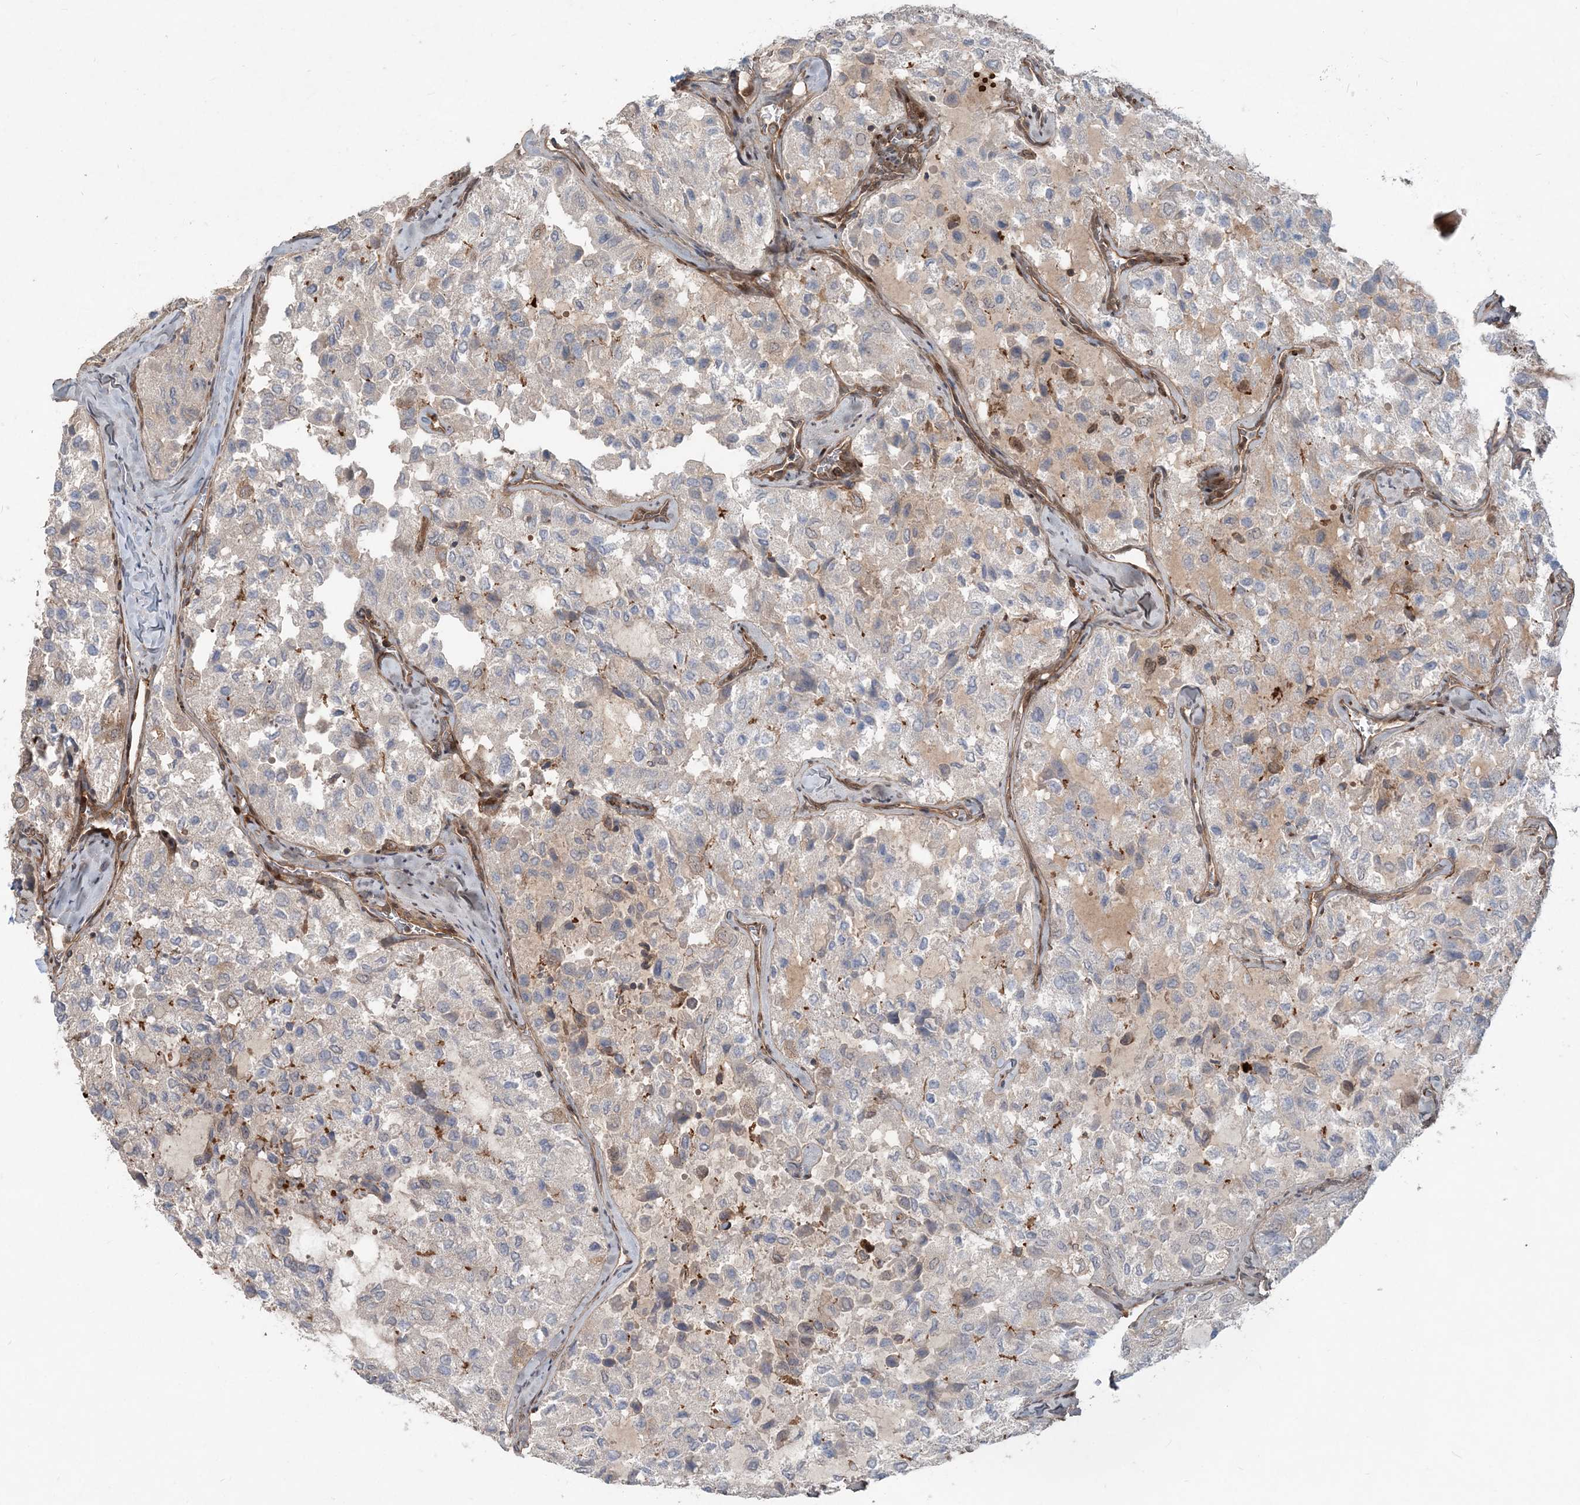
{"staining": {"intensity": "negative", "quantity": "none", "location": "none"}, "tissue": "thyroid cancer", "cell_type": "Tumor cells", "image_type": "cancer", "snomed": [{"axis": "morphology", "description": "Follicular adenoma carcinoma, NOS"}, {"axis": "topography", "description": "Thyroid gland"}], "caption": "DAB (3,3'-diaminobenzidine) immunohistochemical staining of human follicular adenoma carcinoma (thyroid) shows no significant staining in tumor cells.", "gene": "GEMIN5", "patient": {"sex": "male", "age": 75}}